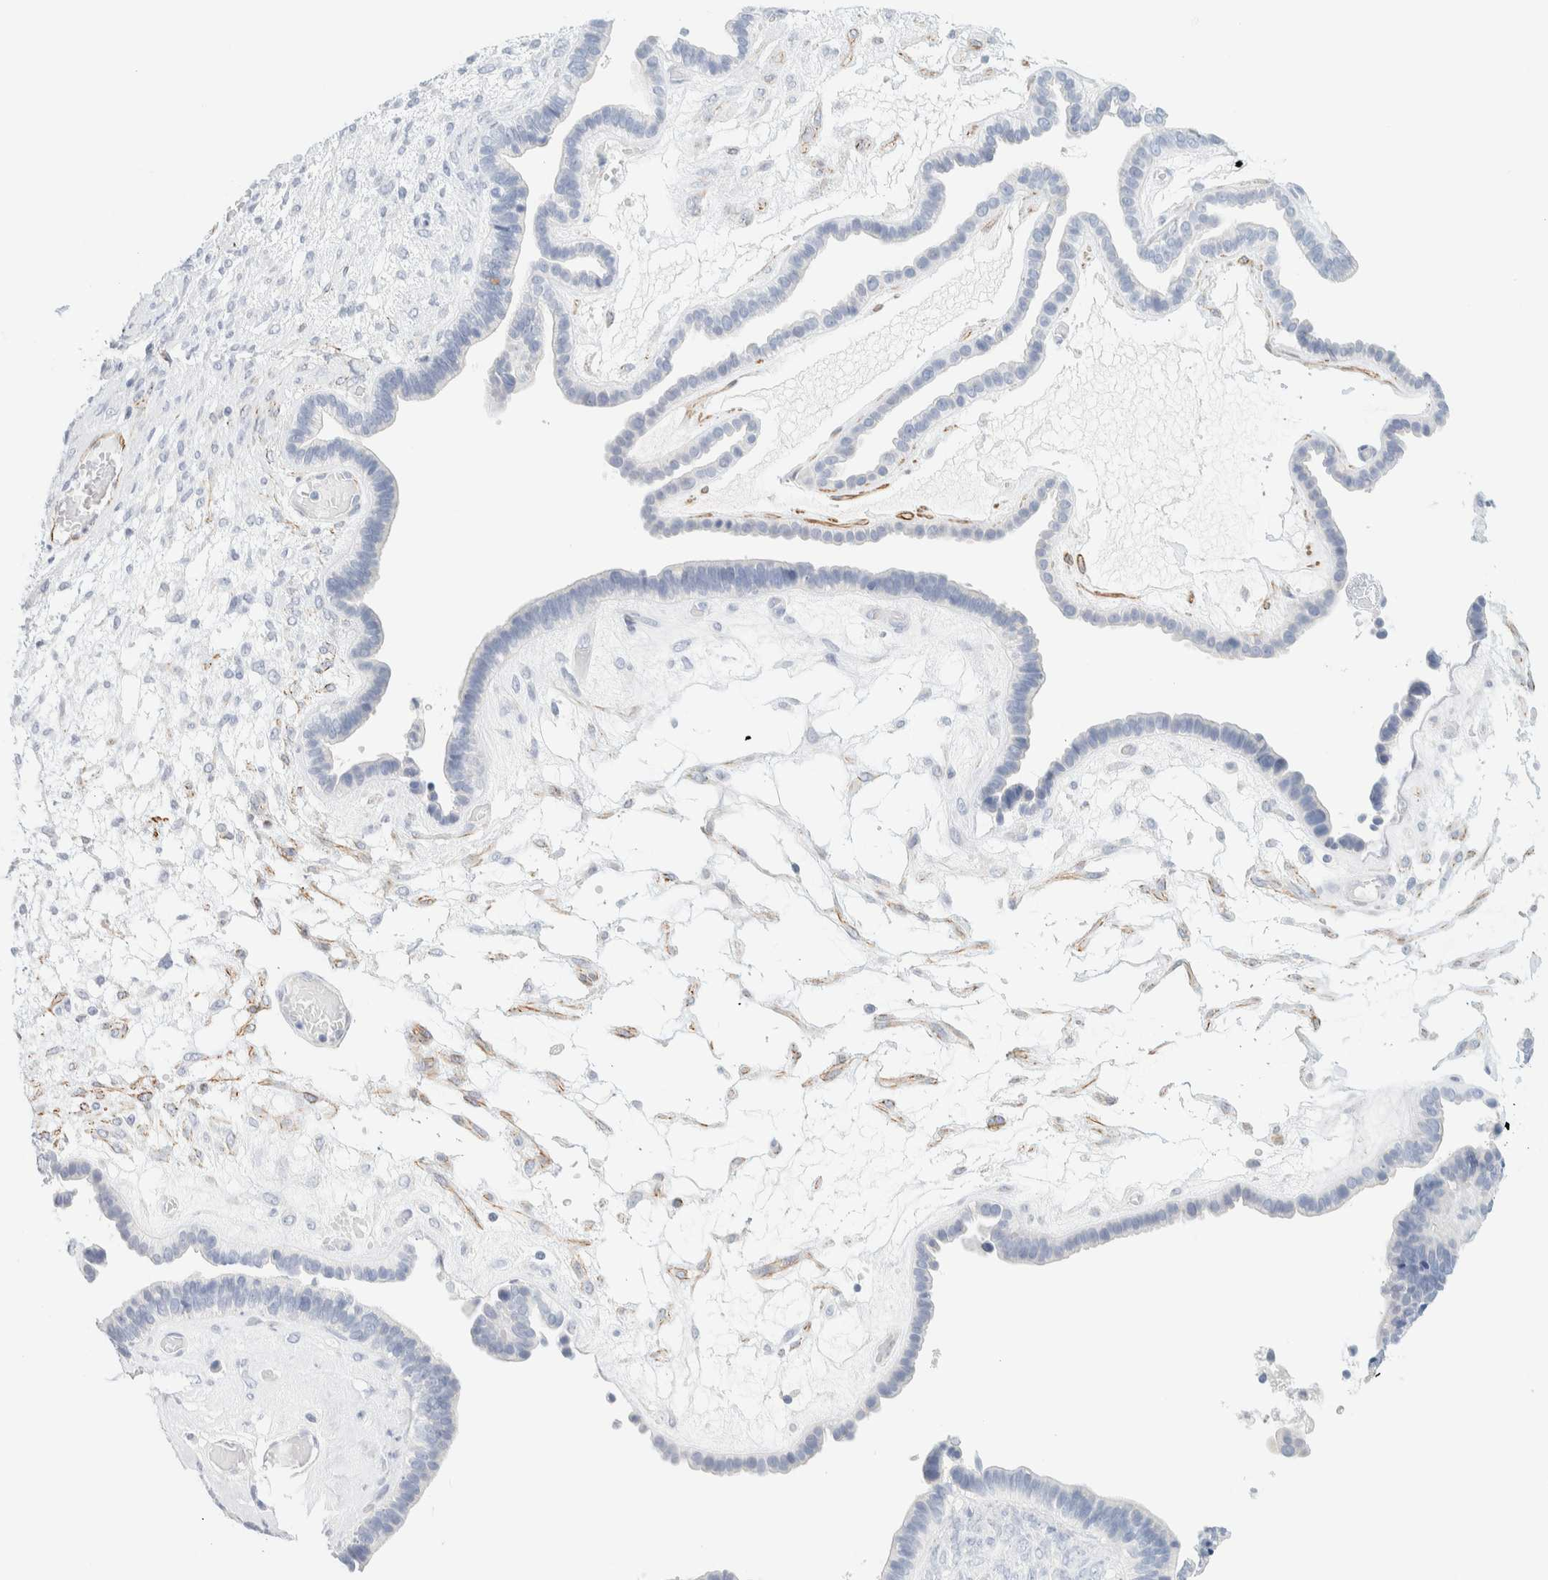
{"staining": {"intensity": "negative", "quantity": "none", "location": "none"}, "tissue": "ovarian cancer", "cell_type": "Tumor cells", "image_type": "cancer", "snomed": [{"axis": "morphology", "description": "Cystadenocarcinoma, serous, NOS"}, {"axis": "topography", "description": "Ovary"}], "caption": "Tumor cells are negative for brown protein staining in ovarian cancer (serous cystadenocarcinoma). (DAB (3,3'-diaminobenzidine) immunohistochemistry (IHC) visualized using brightfield microscopy, high magnification).", "gene": "AFMID", "patient": {"sex": "female", "age": 56}}